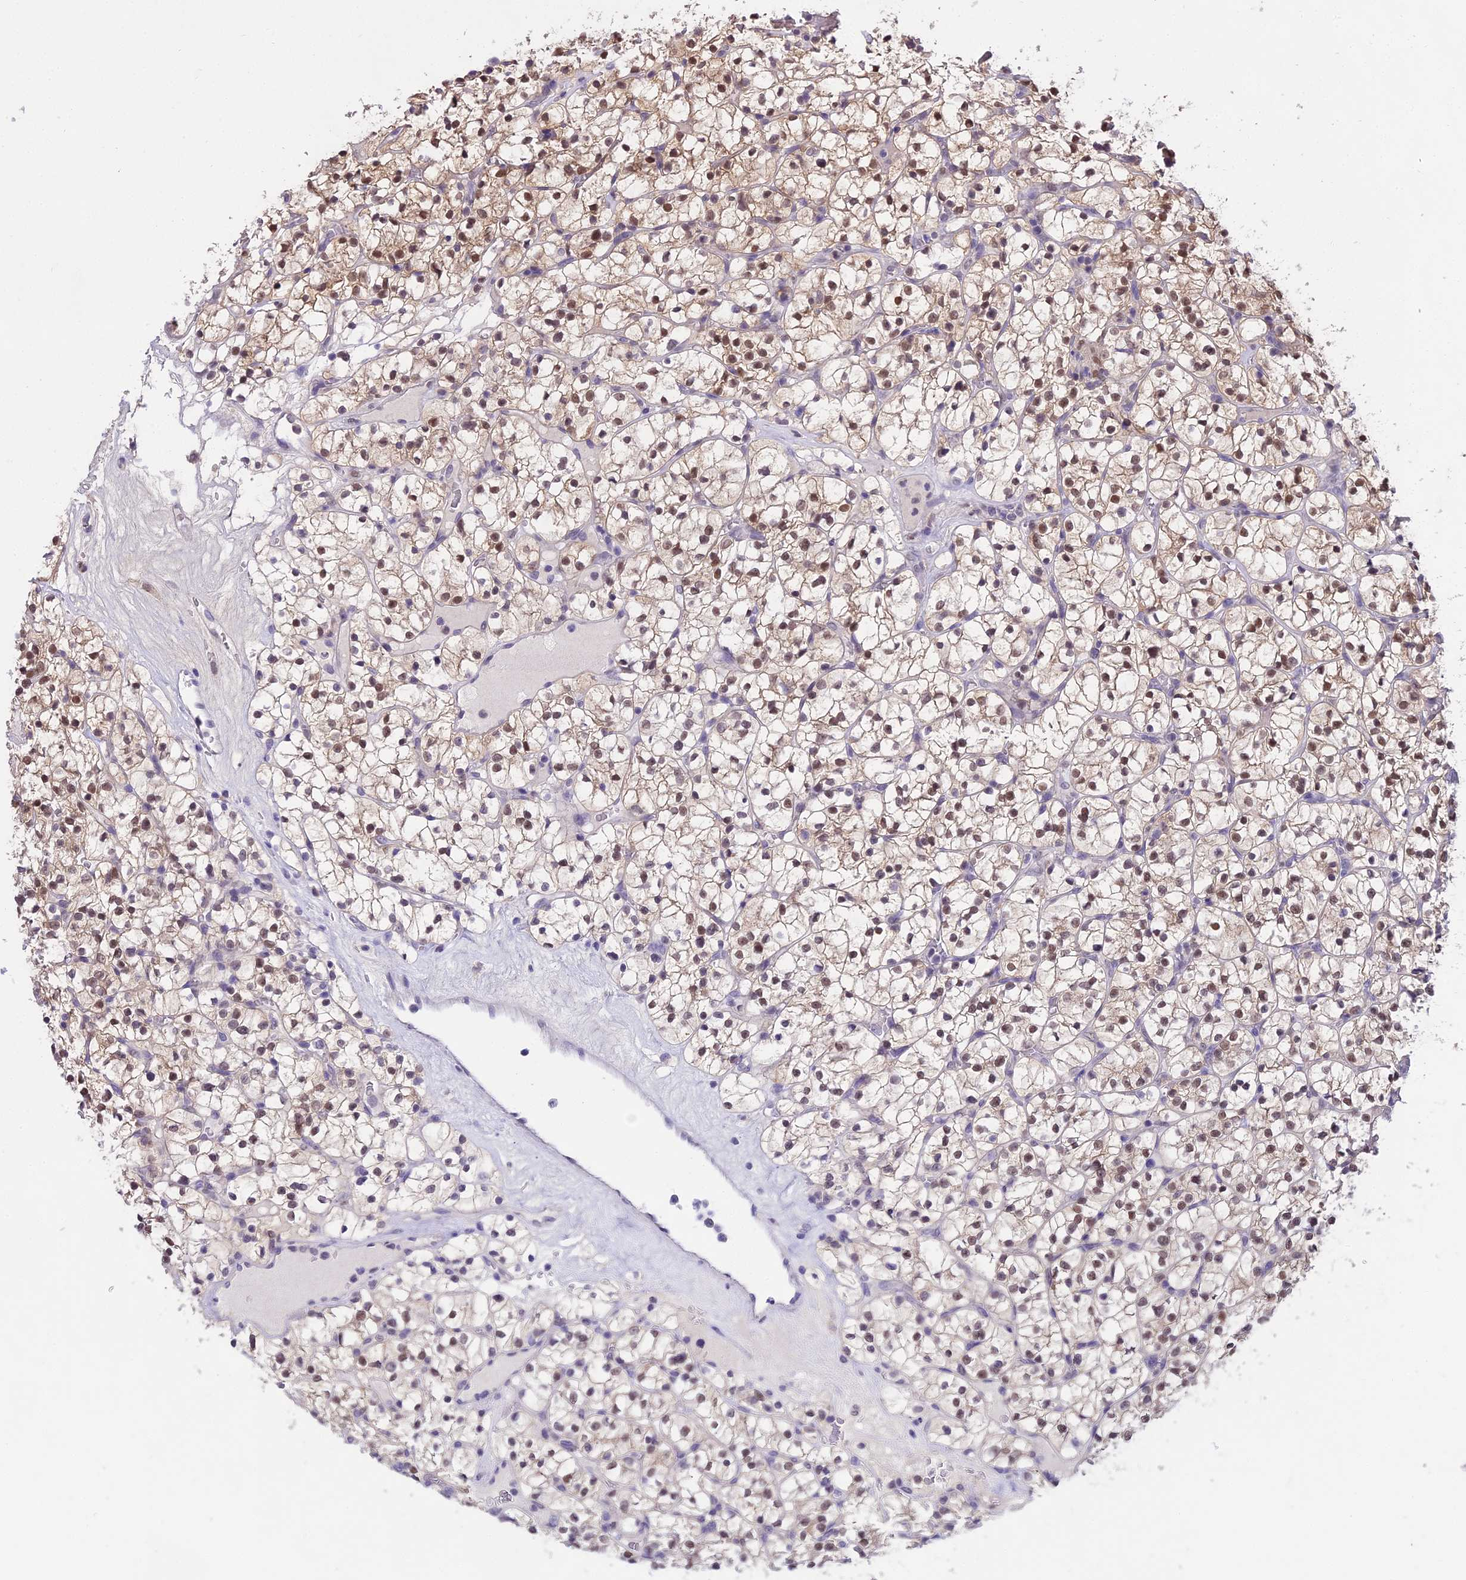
{"staining": {"intensity": "moderate", "quantity": ">75%", "location": "cytoplasmic/membranous,nuclear"}, "tissue": "renal cancer", "cell_type": "Tumor cells", "image_type": "cancer", "snomed": [{"axis": "morphology", "description": "Adenocarcinoma, NOS"}, {"axis": "topography", "description": "Kidney"}], "caption": "Immunohistochemical staining of renal adenocarcinoma exhibits moderate cytoplasmic/membranous and nuclear protein positivity in about >75% of tumor cells. (IHC, brightfield microscopy, high magnification).", "gene": "MAT2A", "patient": {"sex": "female", "age": 64}}